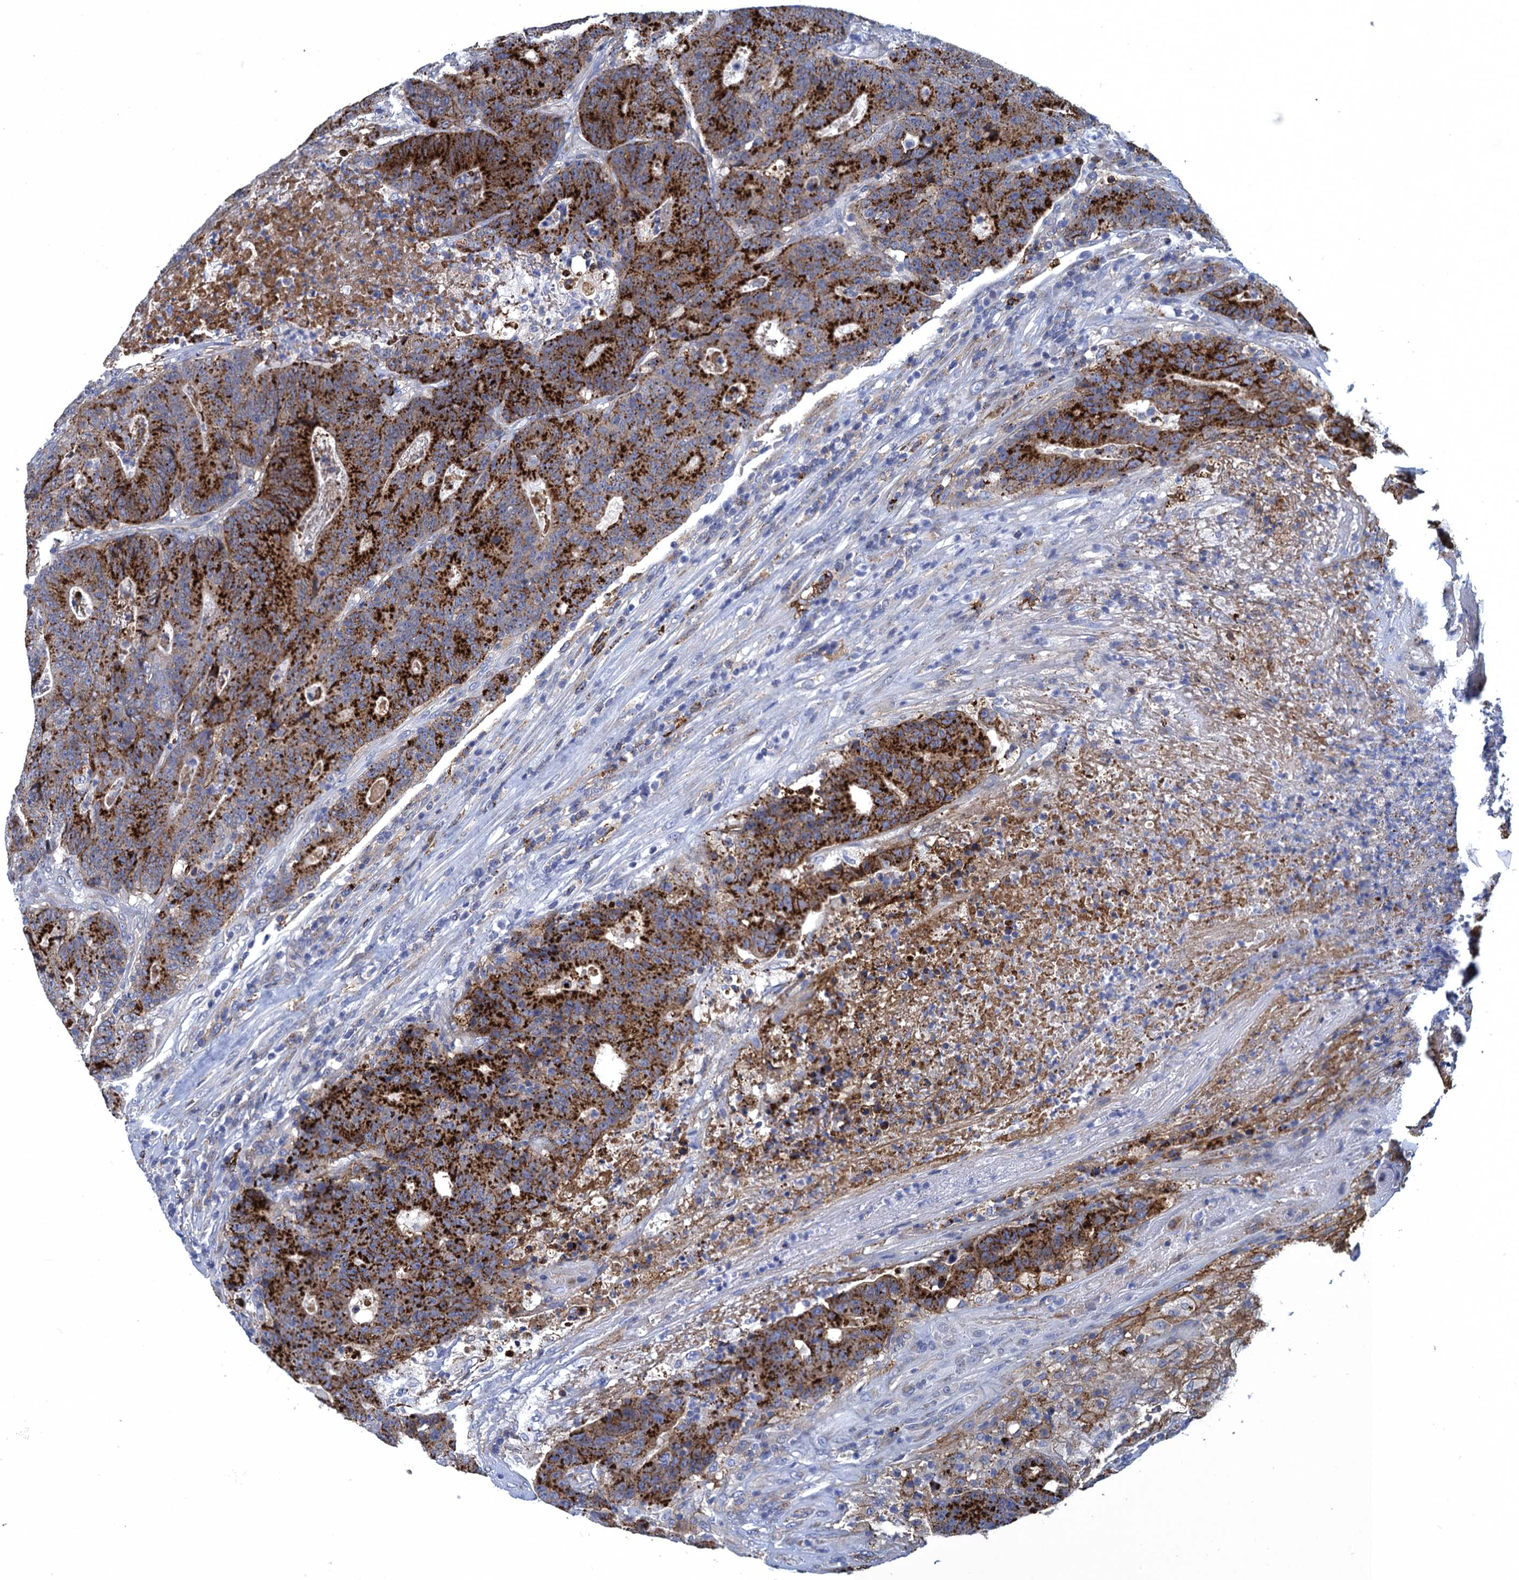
{"staining": {"intensity": "strong", "quantity": ">75%", "location": "cytoplasmic/membranous"}, "tissue": "colorectal cancer", "cell_type": "Tumor cells", "image_type": "cancer", "snomed": [{"axis": "morphology", "description": "Adenocarcinoma, NOS"}, {"axis": "topography", "description": "Colon"}], "caption": "A micrograph showing strong cytoplasmic/membranous staining in about >75% of tumor cells in colorectal cancer (adenocarcinoma), as visualized by brown immunohistochemical staining.", "gene": "DNHD1", "patient": {"sex": "female", "age": 75}}